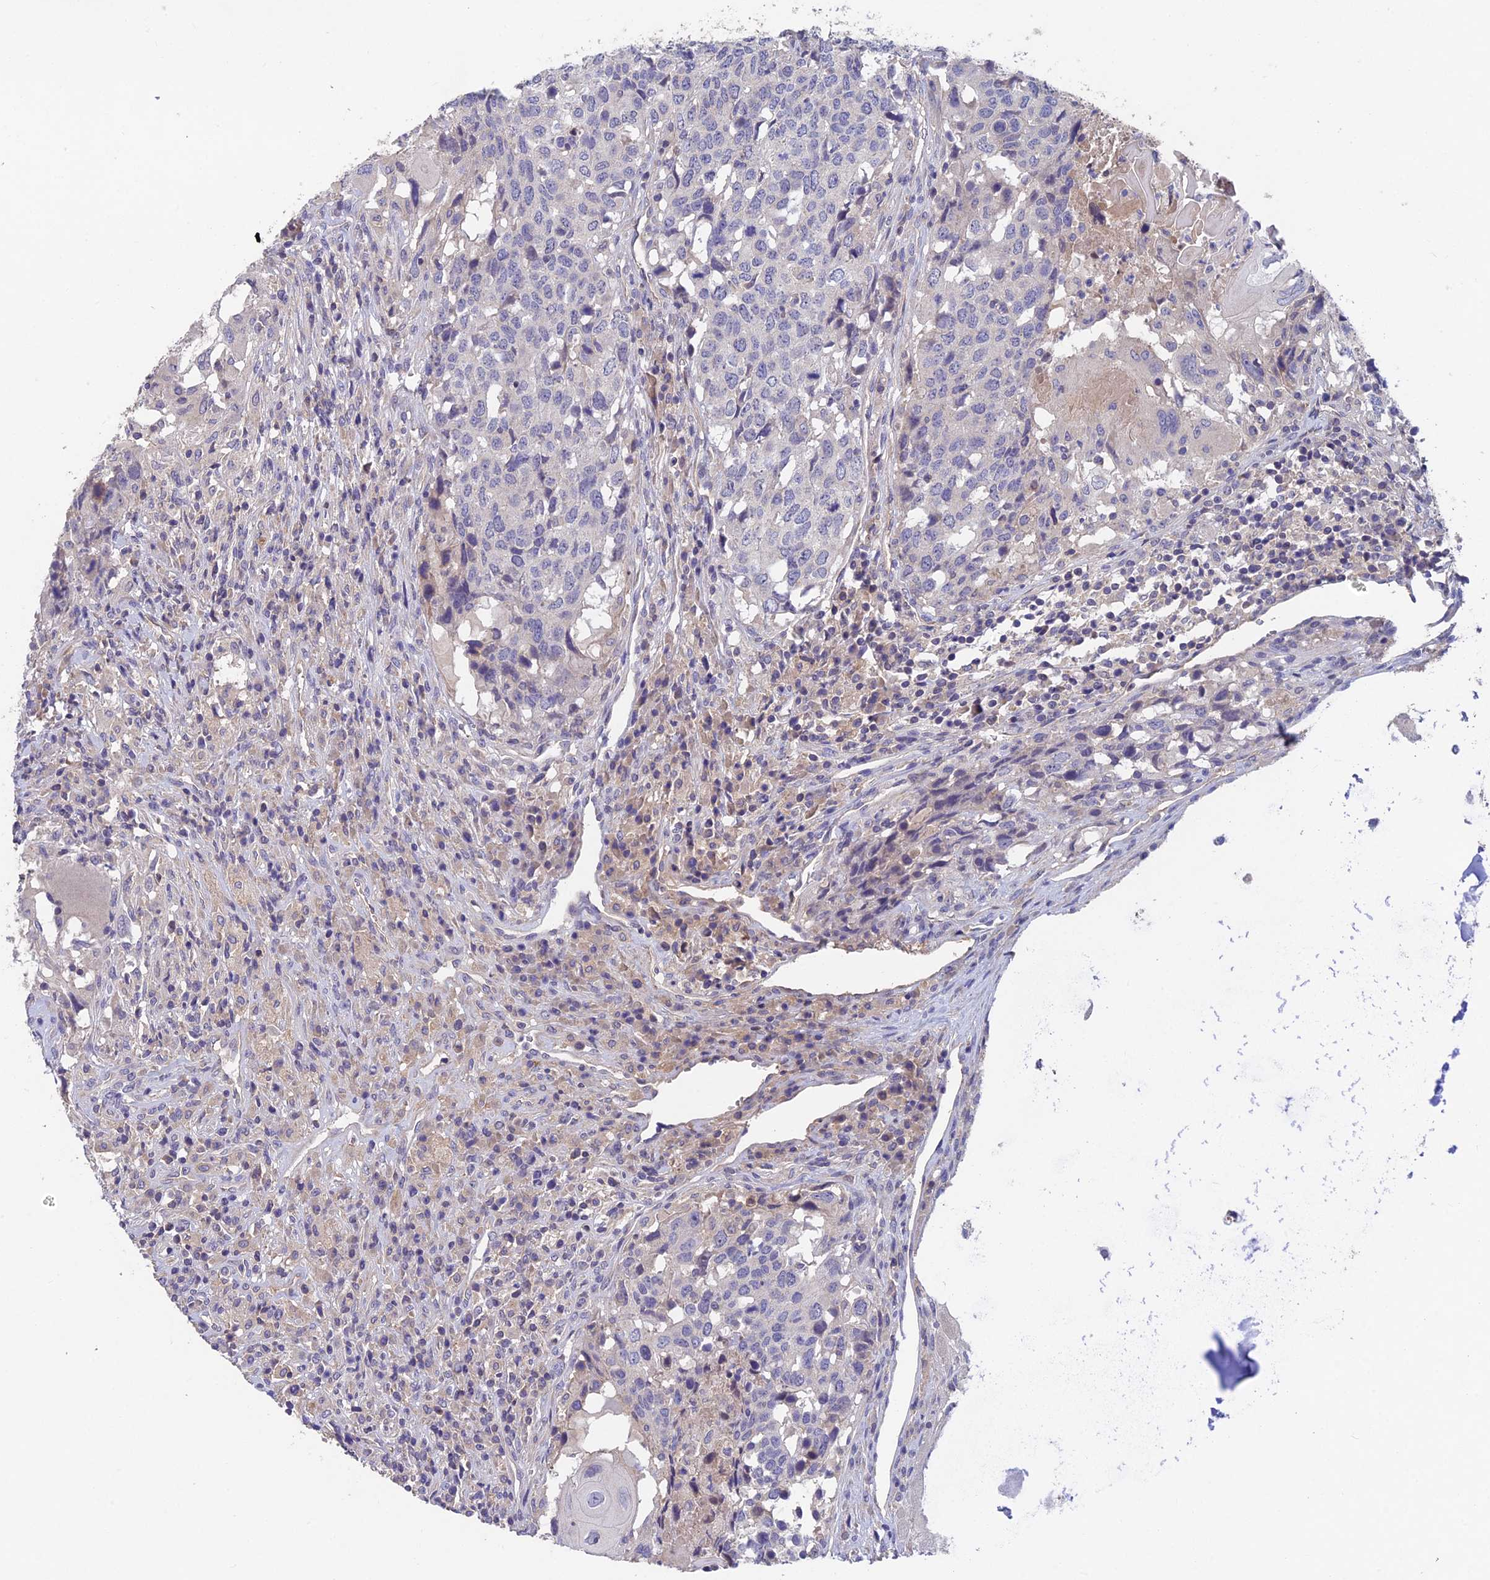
{"staining": {"intensity": "negative", "quantity": "none", "location": "none"}, "tissue": "head and neck cancer", "cell_type": "Tumor cells", "image_type": "cancer", "snomed": [{"axis": "morphology", "description": "Squamous cell carcinoma, NOS"}, {"axis": "topography", "description": "Head-Neck"}], "caption": "Tumor cells are negative for protein expression in human squamous cell carcinoma (head and neck). (Stains: DAB IHC with hematoxylin counter stain, Microscopy: brightfield microscopy at high magnification).", "gene": "ADAMTS13", "patient": {"sex": "male", "age": 66}}